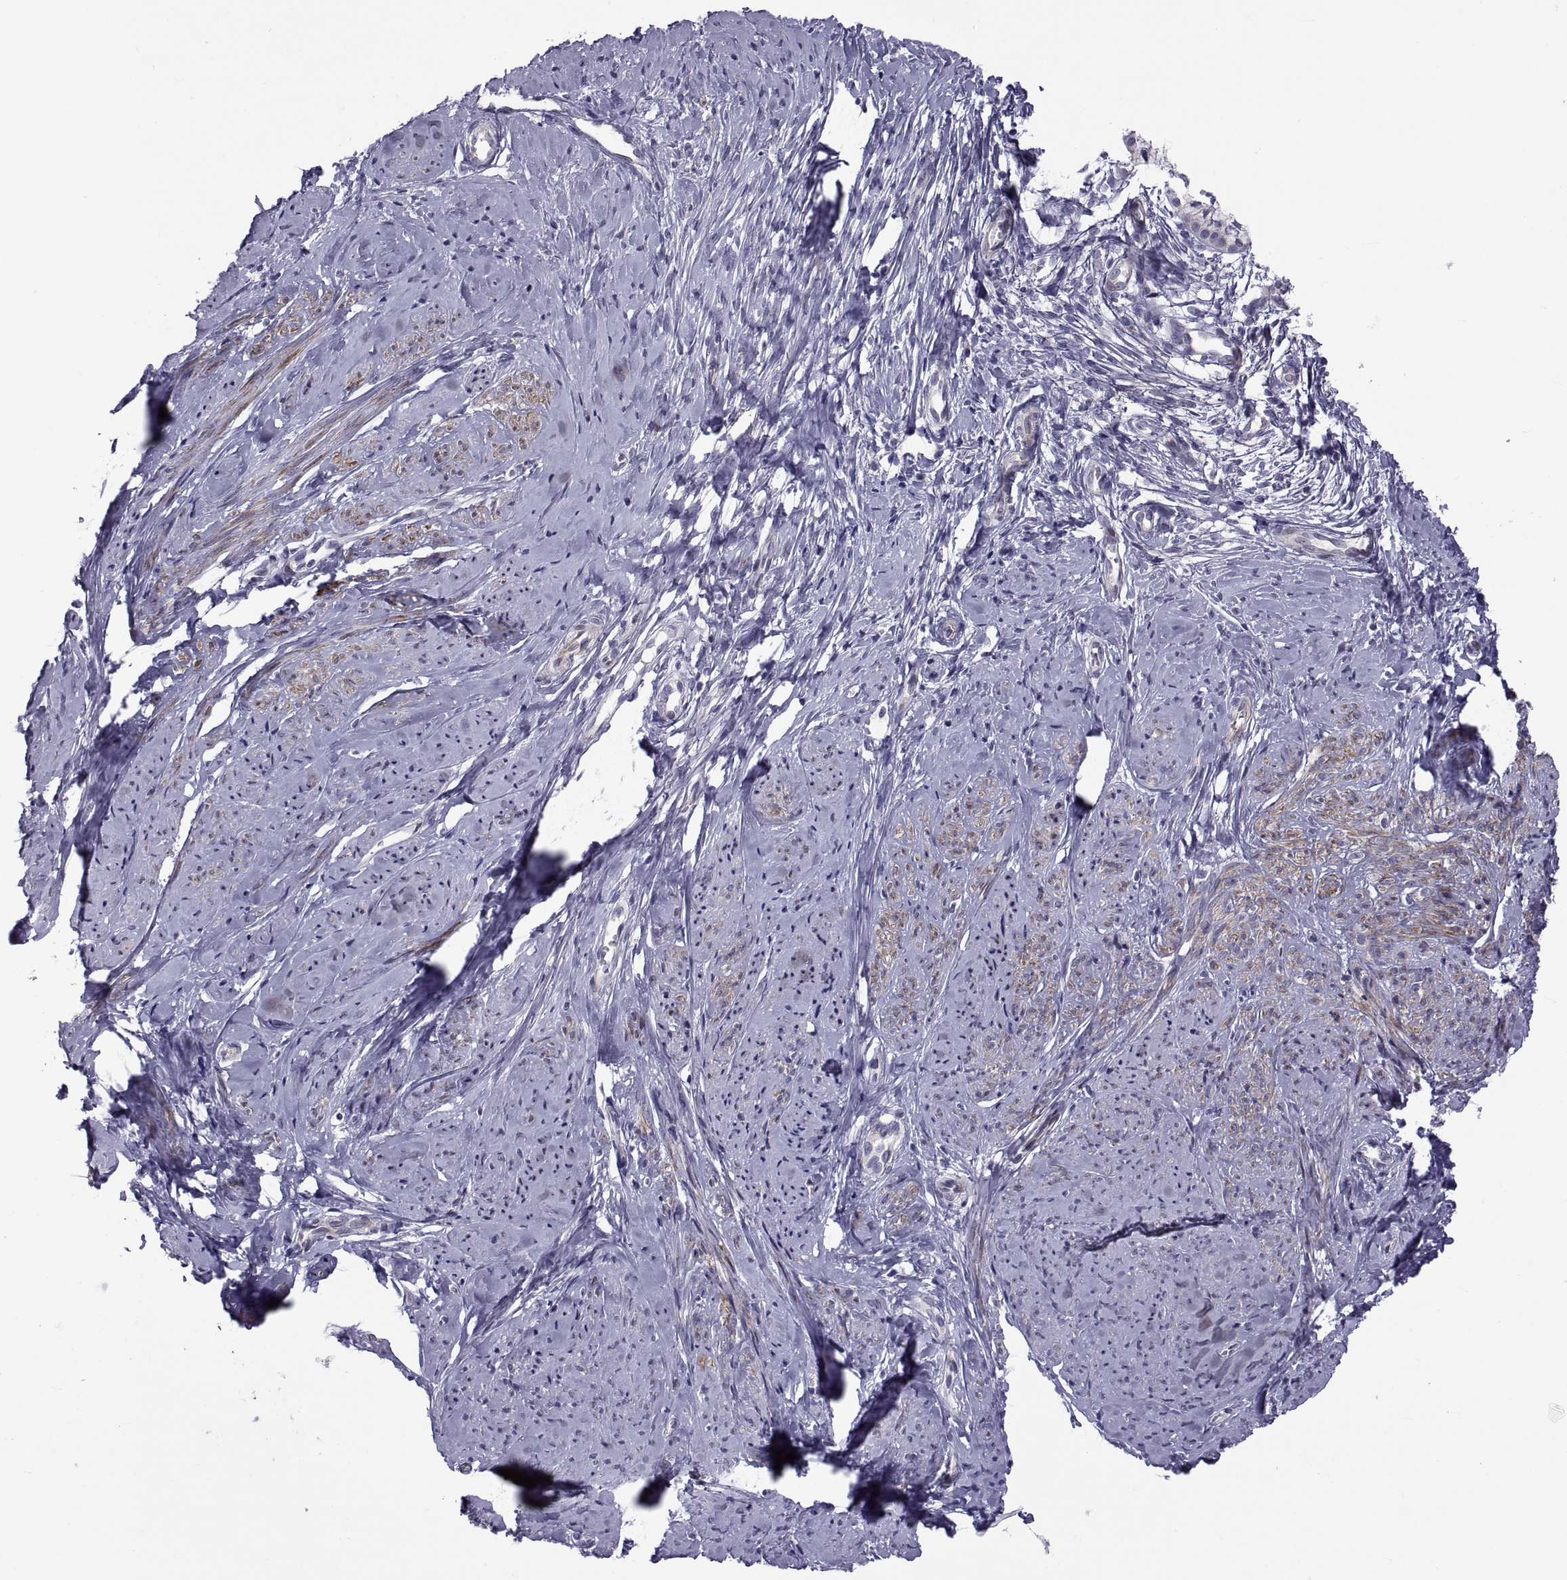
{"staining": {"intensity": "strong", "quantity": "25%-75%", "location": "cytoplasmic/membranous"}, "tissue": "smooth muscle", "cell_type": "Smooth muscle cells", "image_type": "normal", "snomed": [{"axis": "morphology", "description": "Normal tissue, NOS"}, {"axis": "topography", "description": "Smooth muscle"}], "caption": "Immunohistochemical staining of unremarkable human smooth muscle exhibits 25%-75% levels of strong cytoplasmic/membranous protein expression in approximately 25%-75% of smooth muscle cells. Using DAB (brown) and hematoxylin (blue) stains, captured at high magnification using brightfield microscopy.", "gene": "TMEM158", "patient": {"sex": "female", "age": 48}}